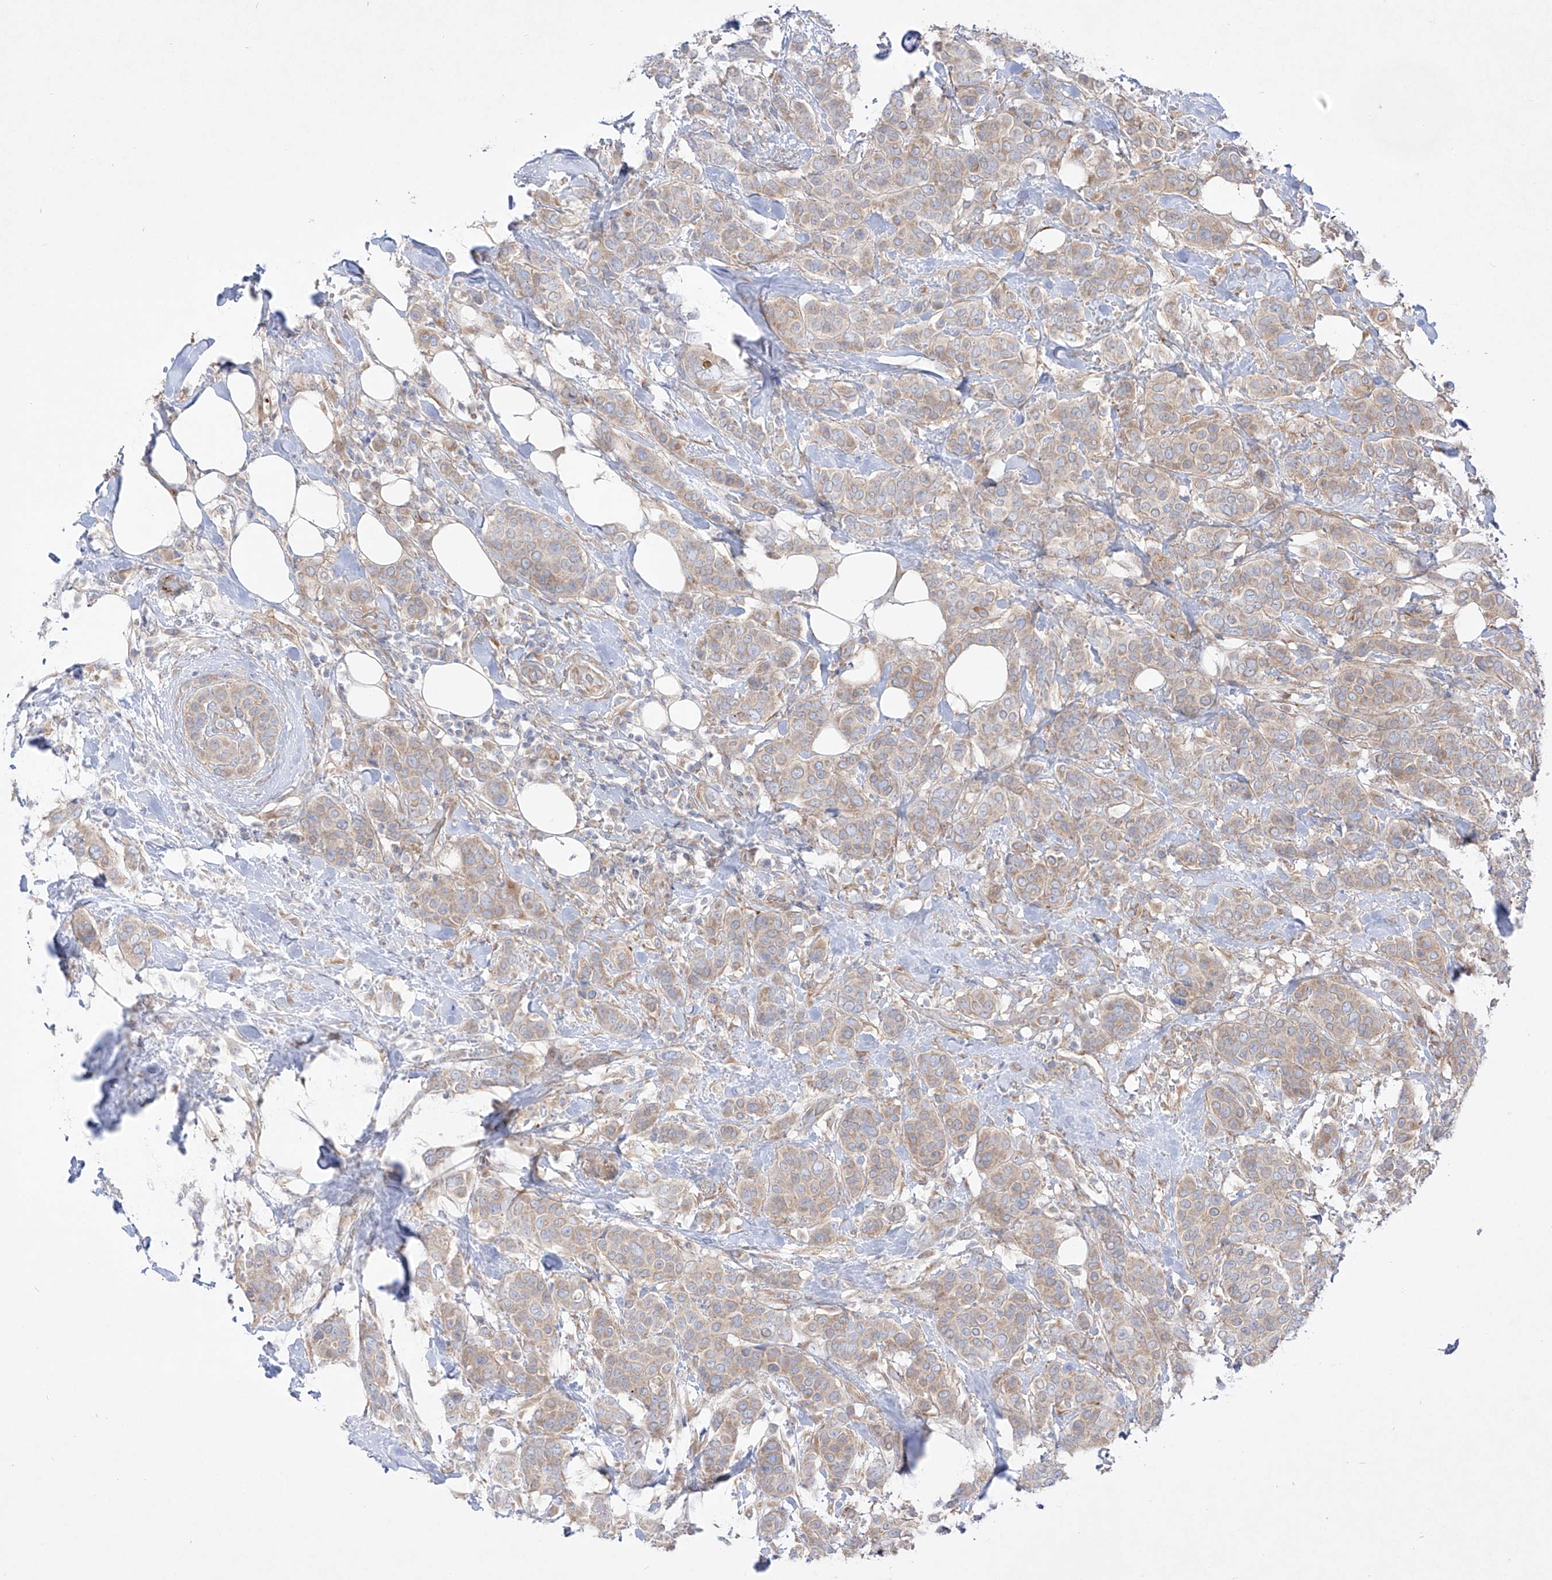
{"staining": {"intensity": "moderate", "quantity": "25%-75%", "location": "cytoplasmic/membranous"}, "tissue": "breast cancer", "cell_type": "Tumor cells", "image_type": "cancer", "snomed": [{"axis": "morphology", "description": "Lobular carcinoma"}, {"axis": "topography", "description": "Breast"}], "caption": "Immunohistochemical staining of lobular carcinoma (breast) exhibits medium levels of moderate cytoplasmic/membranous protein staining in approximately 25%-75% of tumor cells.", "gene": "YKT6", "patient": {"sex": "female", "age": 51}}